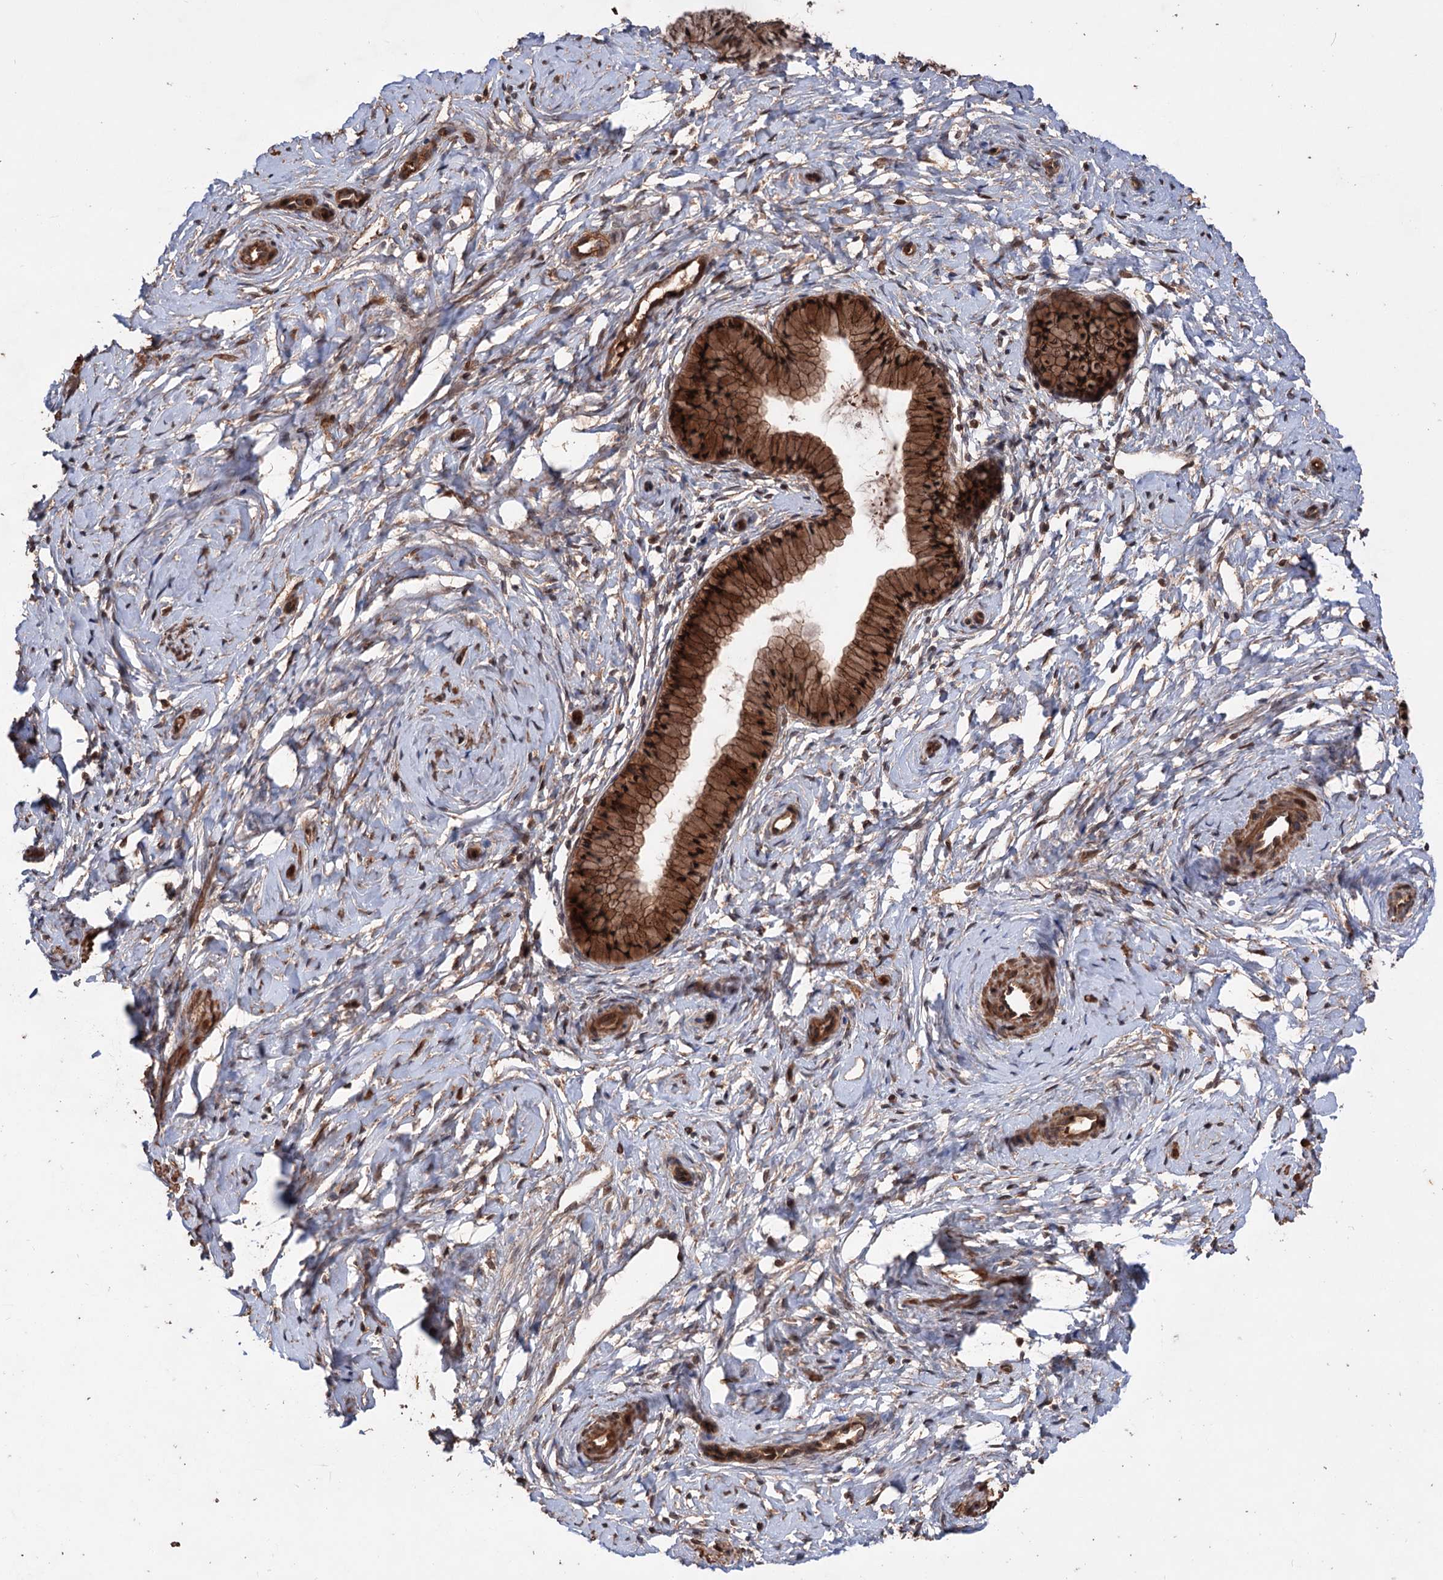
{"staining": {"intensity": "strong", "quantity": ">75%", "location": "cytoplasmic/membranous,nuclear"}, "tissue": "cervix", "cell_type": "Glandular cells", "image_type": "normal", "snomed": [{"axis": "morphology", "description": "Normal tissue, NOS"}, {"axis": "topography", "description": "Cervix"}], "caption": "Immunohistochemistry photomicrograph of unremarkable cervix: human cervix stained using immunohistochemistry exhibits high levels of strong protein expression localized specifically in the cytoplasmic/membranous,nuclear of glandular cells, appearing as a cytoplasmic/membranous,nuclear brown color.", "gene": "ADK", "patient": {"sex": "female", "age": 33}}